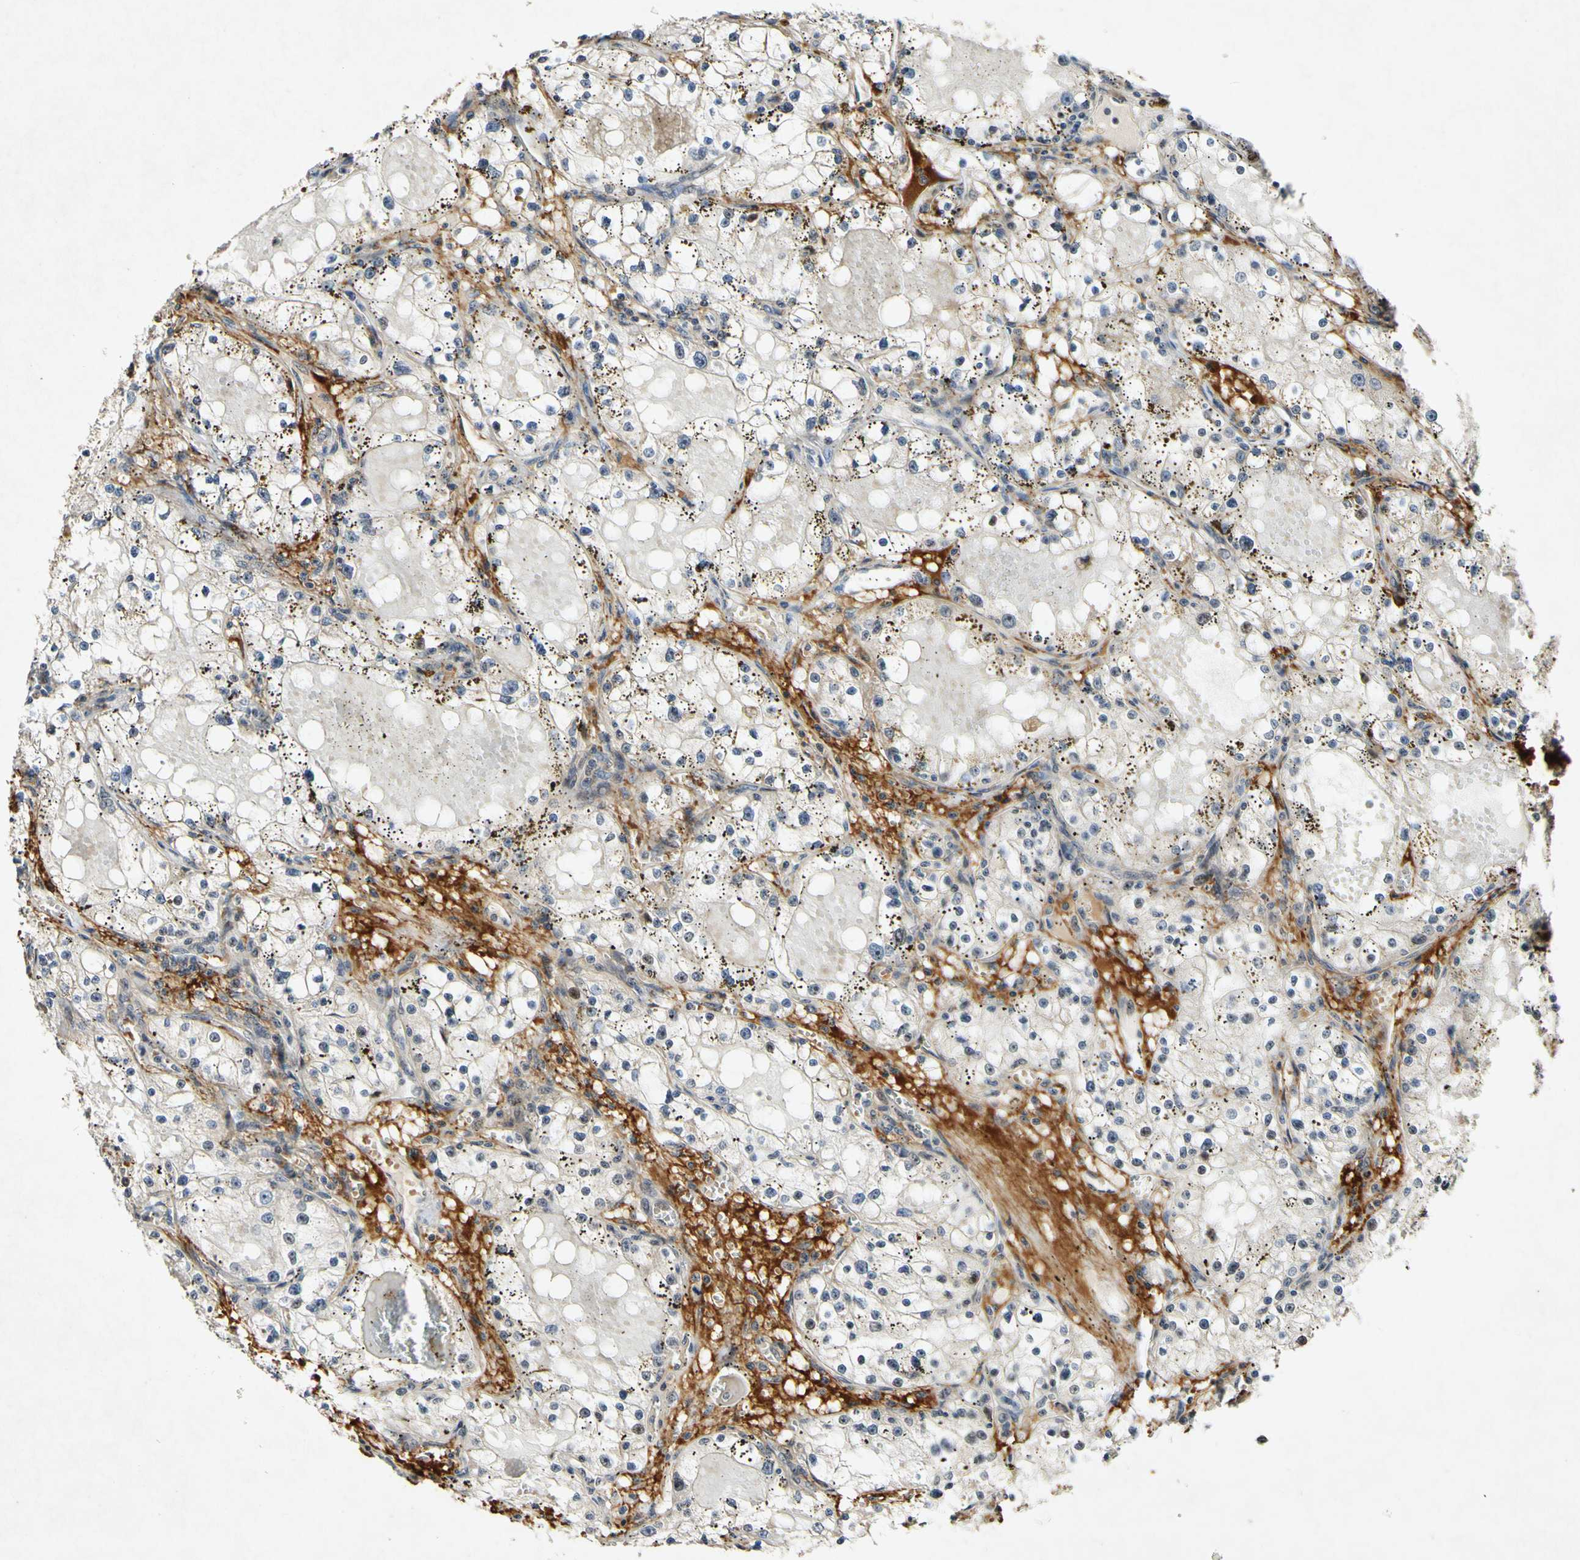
{"staining": {"intensity": "negative", "quantity": "none", "location": "none"}, "tissue": "renal cancer", "cell_type": "Tumor cells", "image_type": "cancer", "snomed": [{"axis": "morphology", "description": "Adenocarcinoma, NOS"}, {"axis": "topography", "description": "Kidney"}], "caption": "High power microscopy histopathology image of an immunohistochemistry histopathology image of renal cancer (adenocarcinoma), revealing no significant expression in tumor cells.", "gene": "POLR2F", "patient": {"sex": "male", "age": 56}}